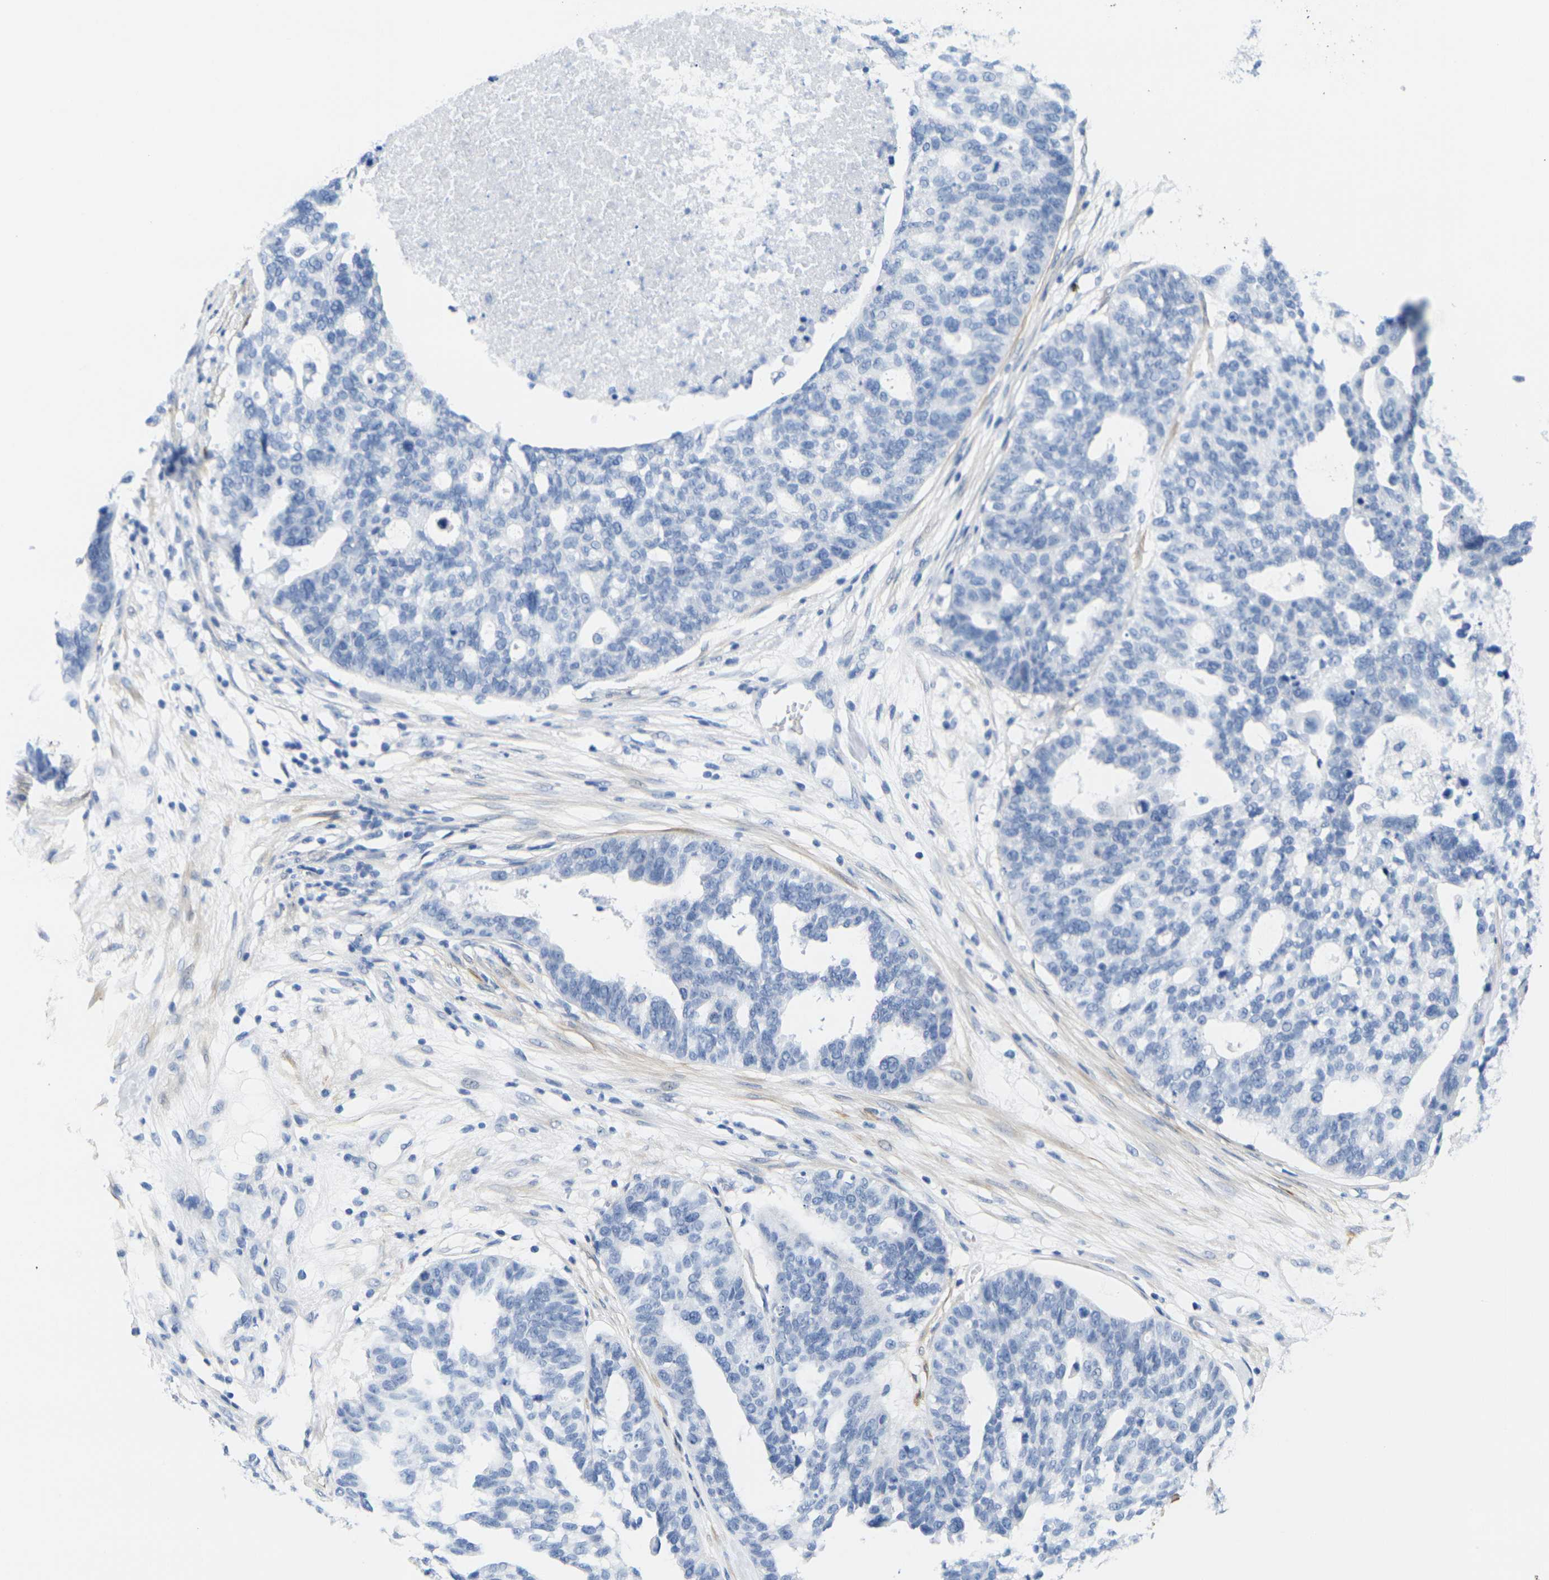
{"staining": {"intensity": "negative", "quantity": "none", "location": "none"}, "tissue": "ovarian cancer", "cell_type": "Tumor cells", "image_type": "cancer", "snomed": [{"axis": "morphology", "description": "Cystadenocarcinoma, serous, NOS"}, {"axis": "topography", "description": "Ovary"}], "caption": "Immunohistochemical staining of human ovarian cancer (serous cystadenocarcinoma) demonstrates no significant expression in tumor cells.", "gene": "CNN1", "patient": {"sex": "female", "age": 59}}